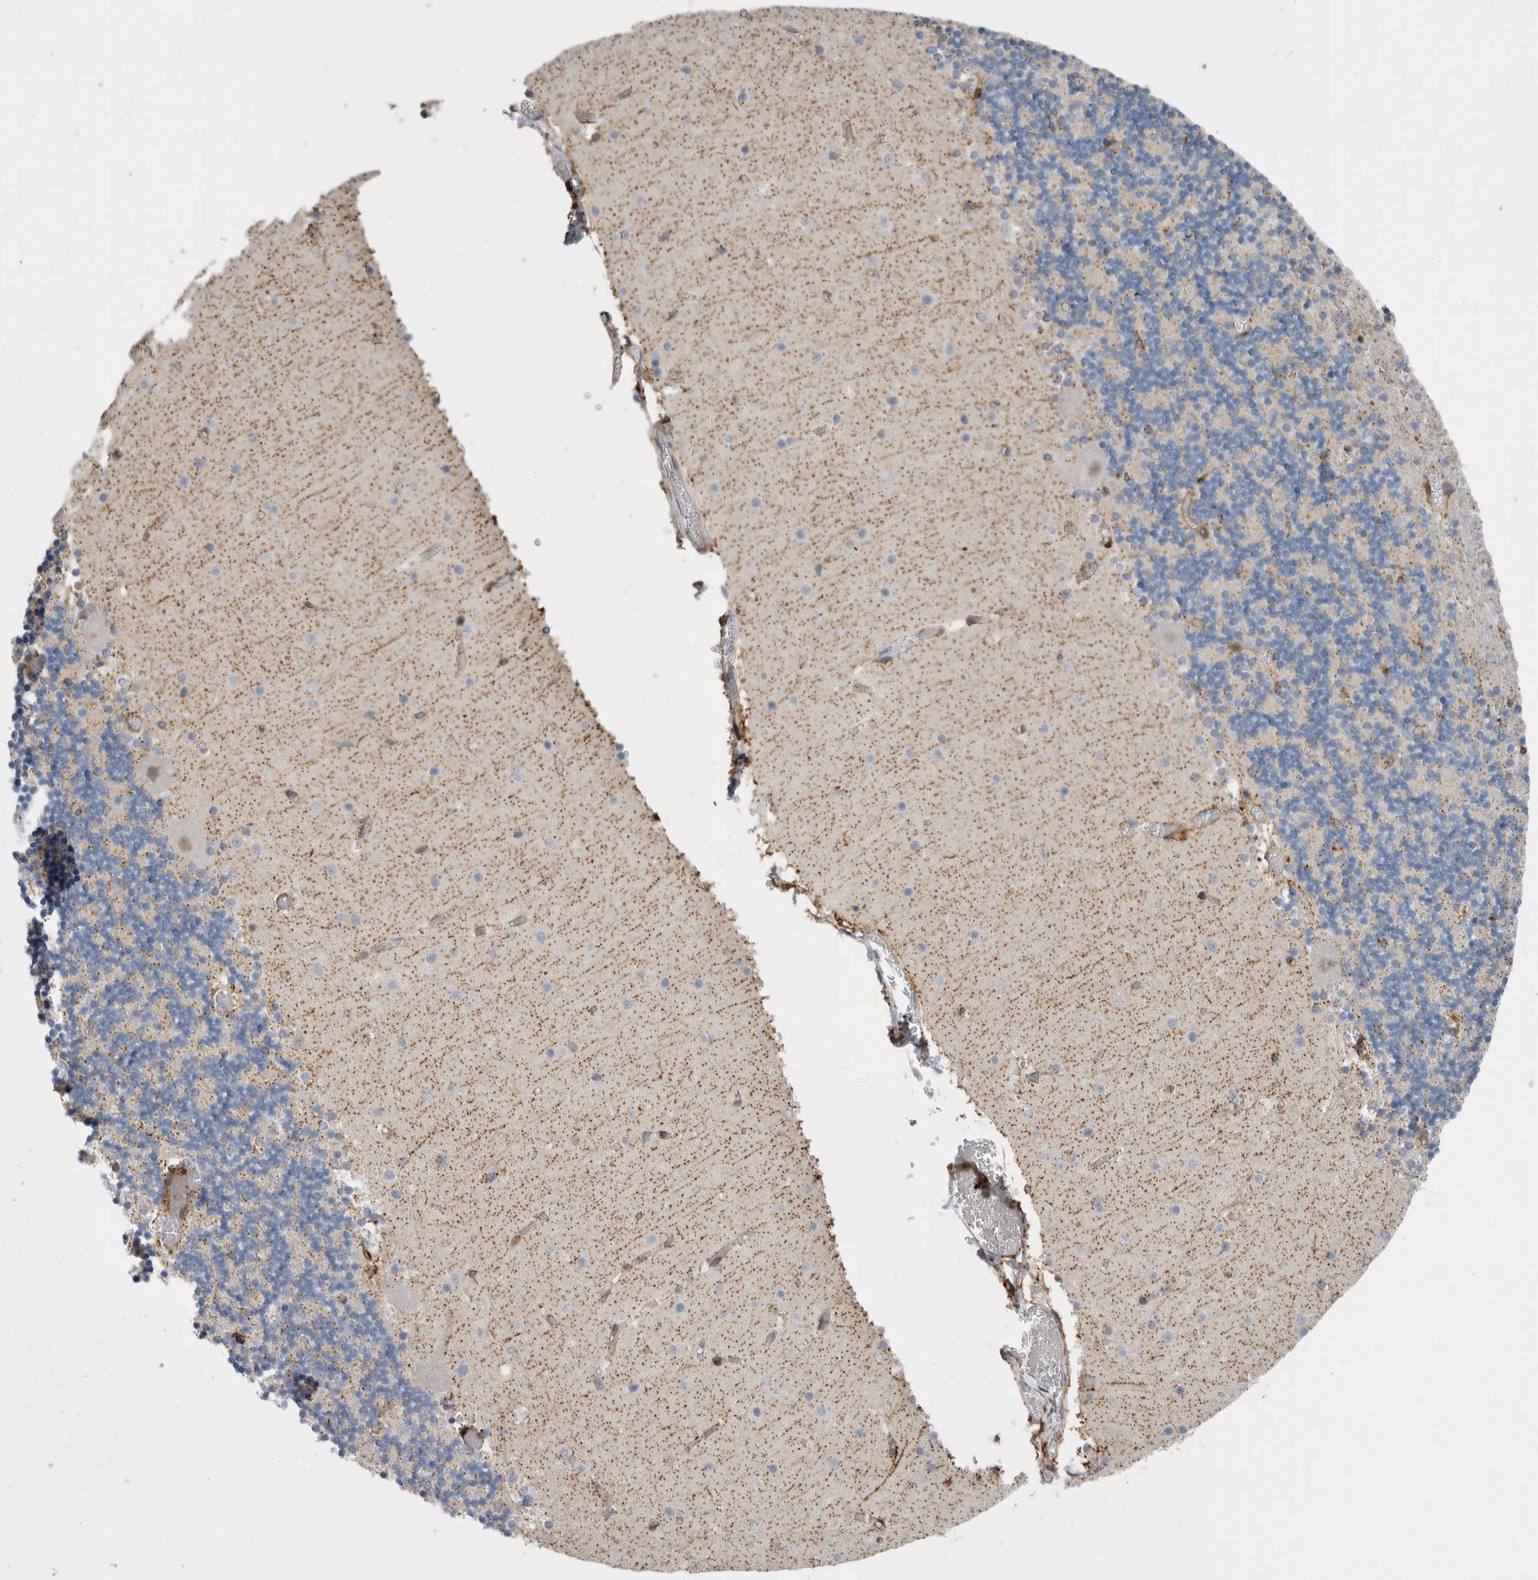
{"staining": {"intensity": "negative", "quantity": "none", "location": "none"}, "tissue": "cerebellum", "cell_type": "Cells in granular layer", "image_type": "normal", "snomed": [{"axis": "morphology", "description": "Normal tissue, NOS"}, {"axis": "topography", "description": "Cerebellum"}], "caption": "Immunohistochemistry of unremarkable cerebellum shows no staining in cells in granular layer. The staining was performed using DAB to visualize the protein expression in brown, while the nuclei were stained in blue with hematoxylin (Magnification: 20x).", "gene": "CCDC88B", "patient": {"sex": "female", "age": 28}}